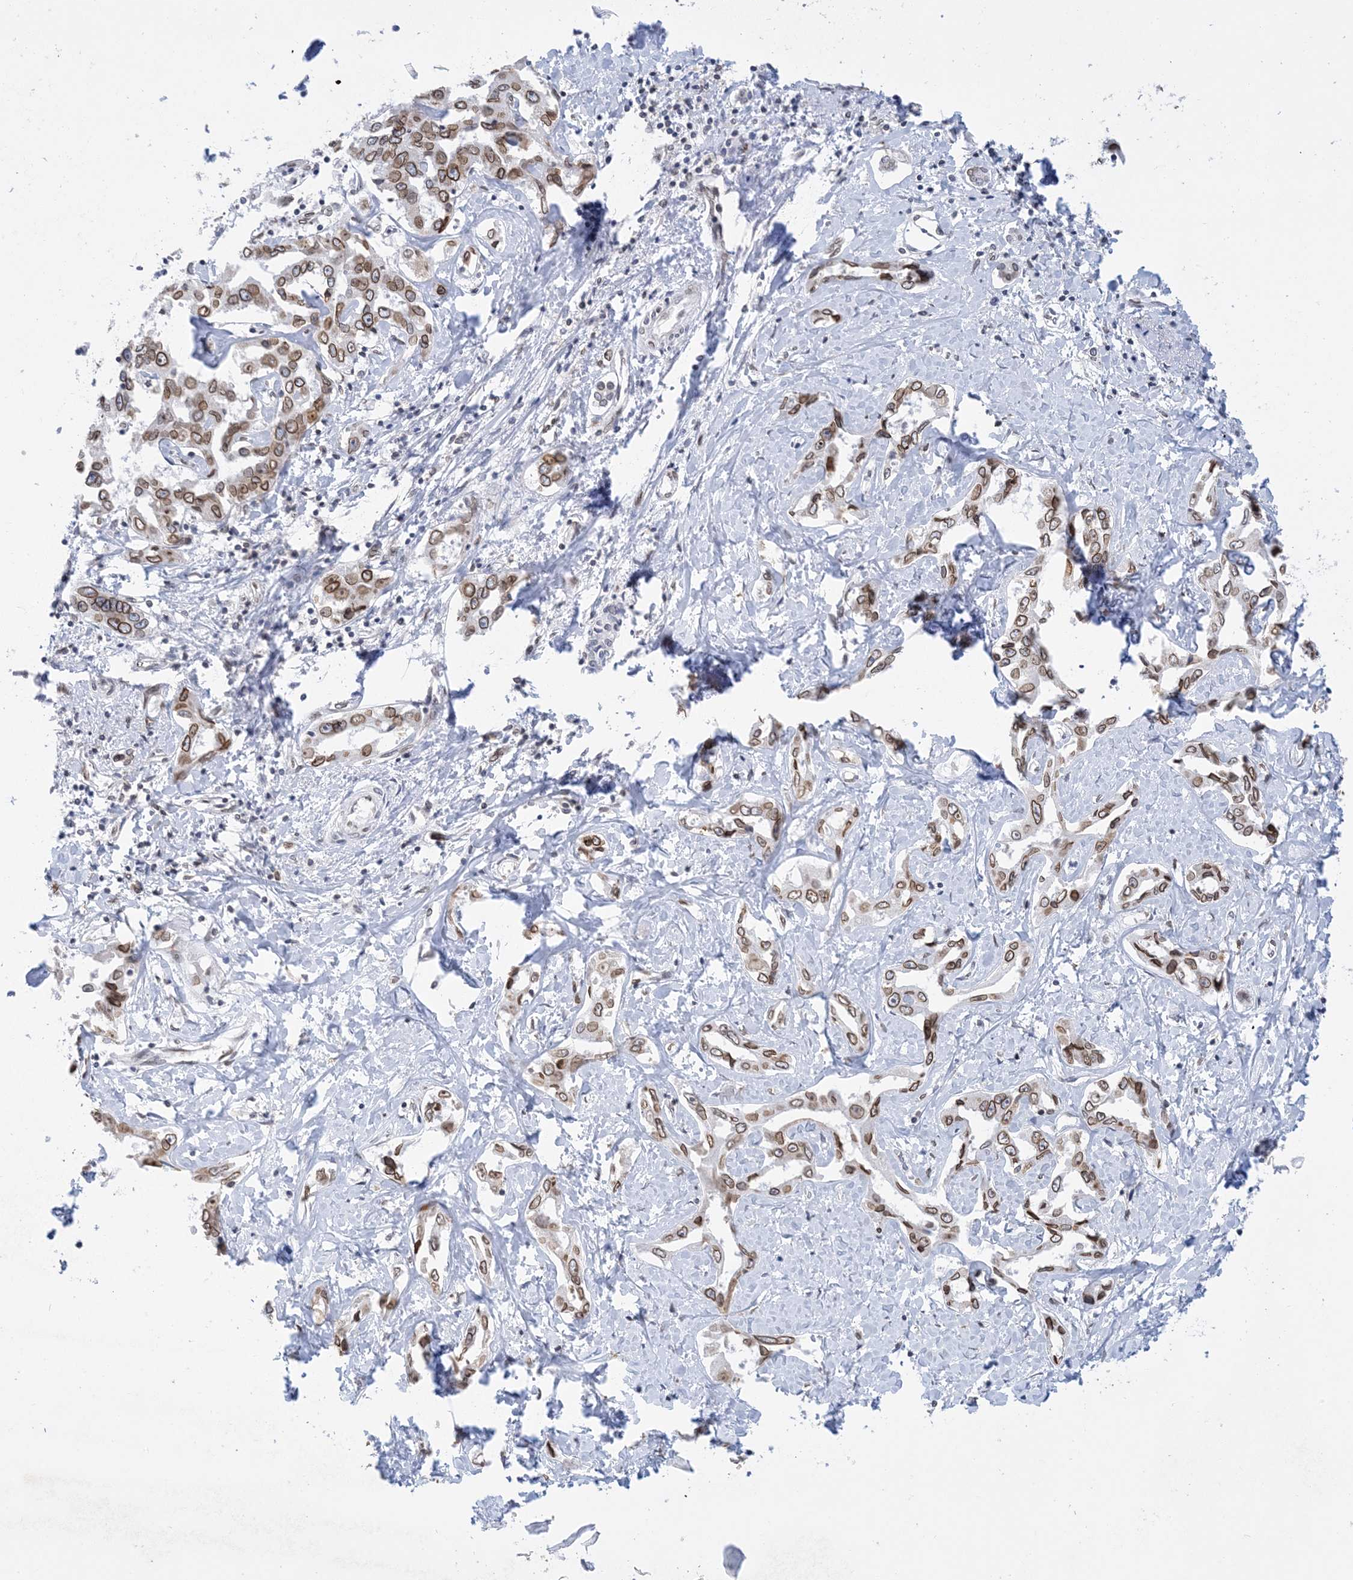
{"staining": {"intensity": "moderate", "quantity": ">75%", "location": "cytoplasmic/membranous,nuclear"}, "tissue": "liver cancer", "cell_type": "Tumor cells", "image_type": "cancer", "snomed": [{"axis": "morphology", "description": "Cholangiocarcinoma"}, {"axis": "topography", "description": "Liver"}], "caption": "This photomicrograph reveals immunohistochemistry staining of liver cholangiocarcinoma, with medium moderate cytoplasmic/membranous and nuclear positivity in approximately >75% of tumor cells.", "gene": "PCYT1A", "patient": {"sex": "male", "age": 59}}